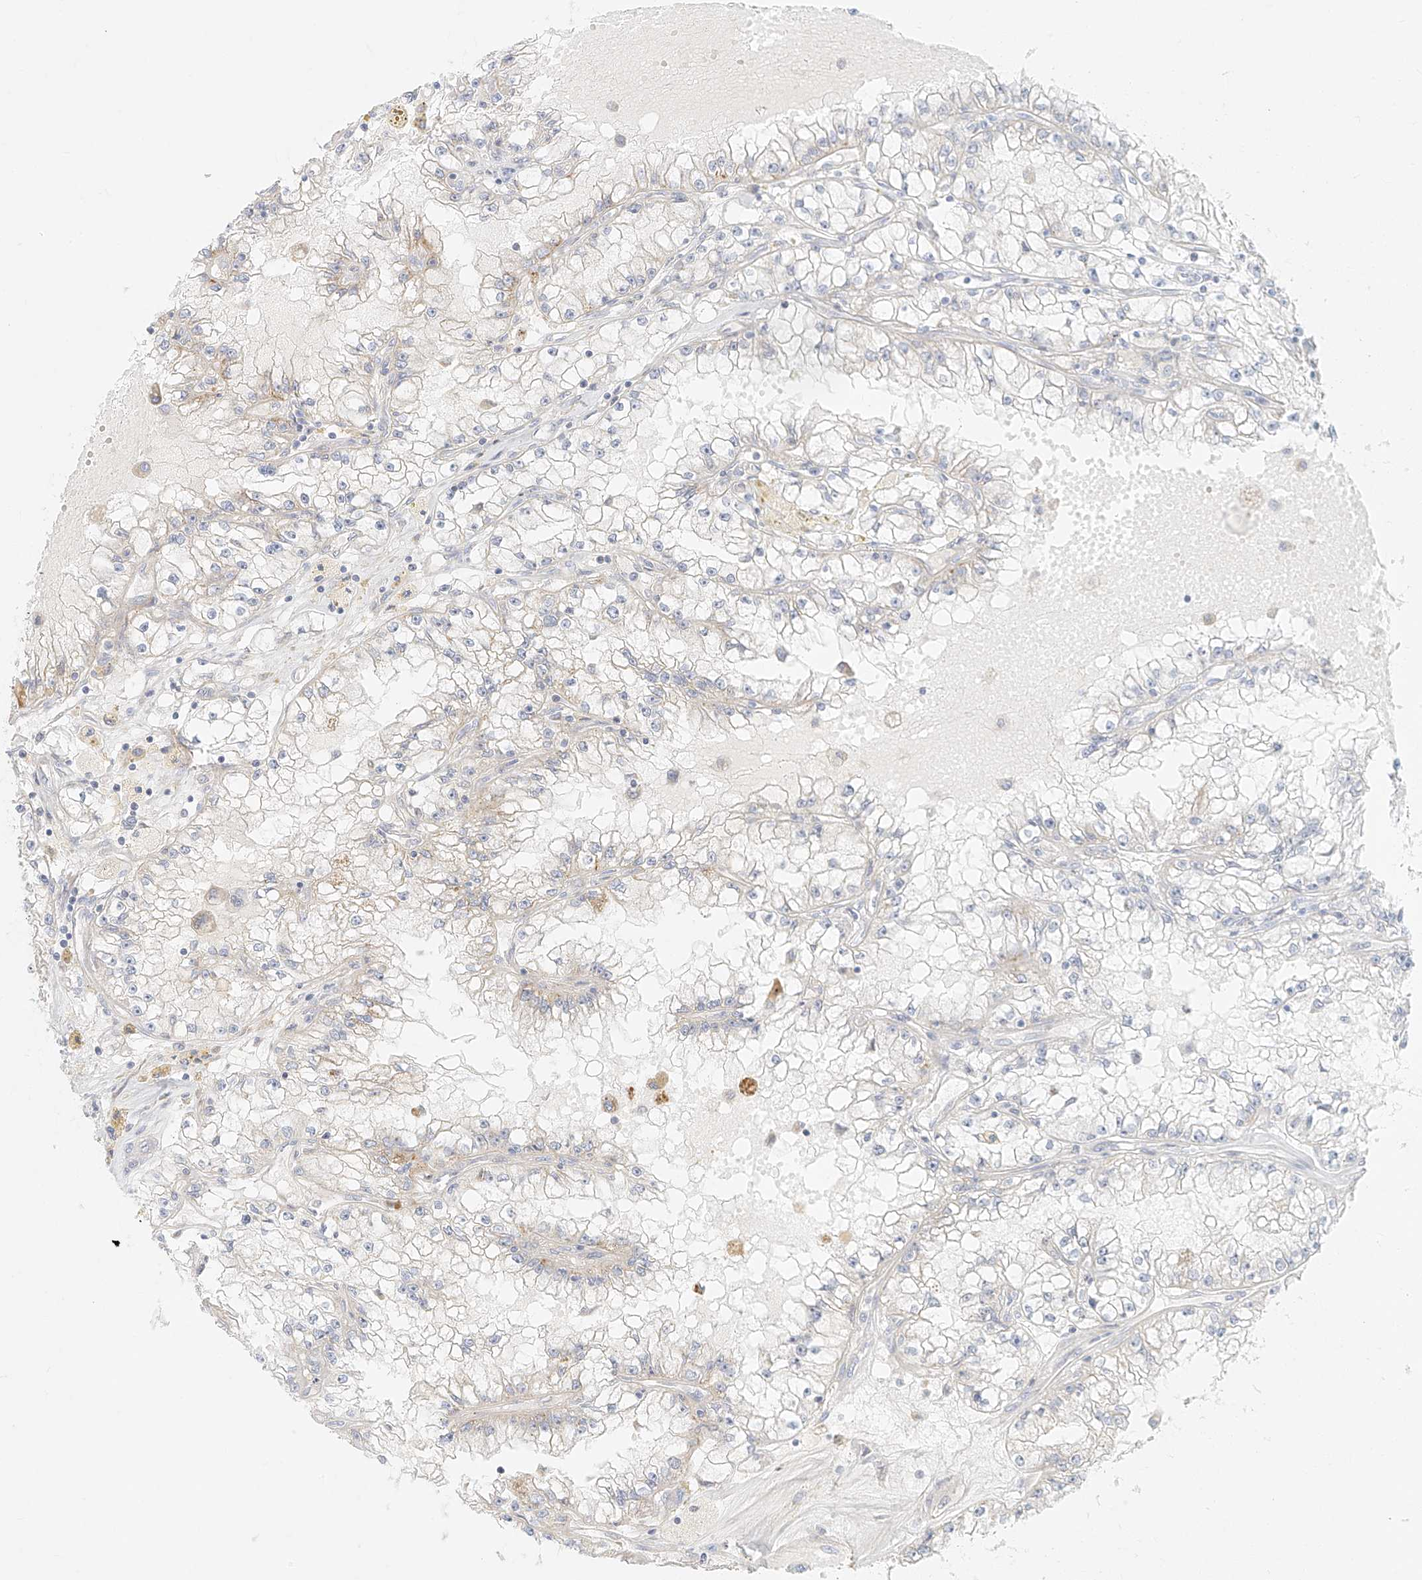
{"staining": {"intensity": "negative", "quantity": "none", "location": "none"}, "tissue": "renal cancer", "cell_type": "Tumor cells", "image_type": "cancer", "snomed": [{"axis": "morphology", "description": "Adenocarcinoma, NOS"}, {"axis": "topography", "description": "Kidney"}], "caption": "Immunohistochemical staining of renal adenocarcinoma reveals no significant expression in tumor cells.", "gene": "MTX2", "patient": {"sex": "male", "age": 56}}